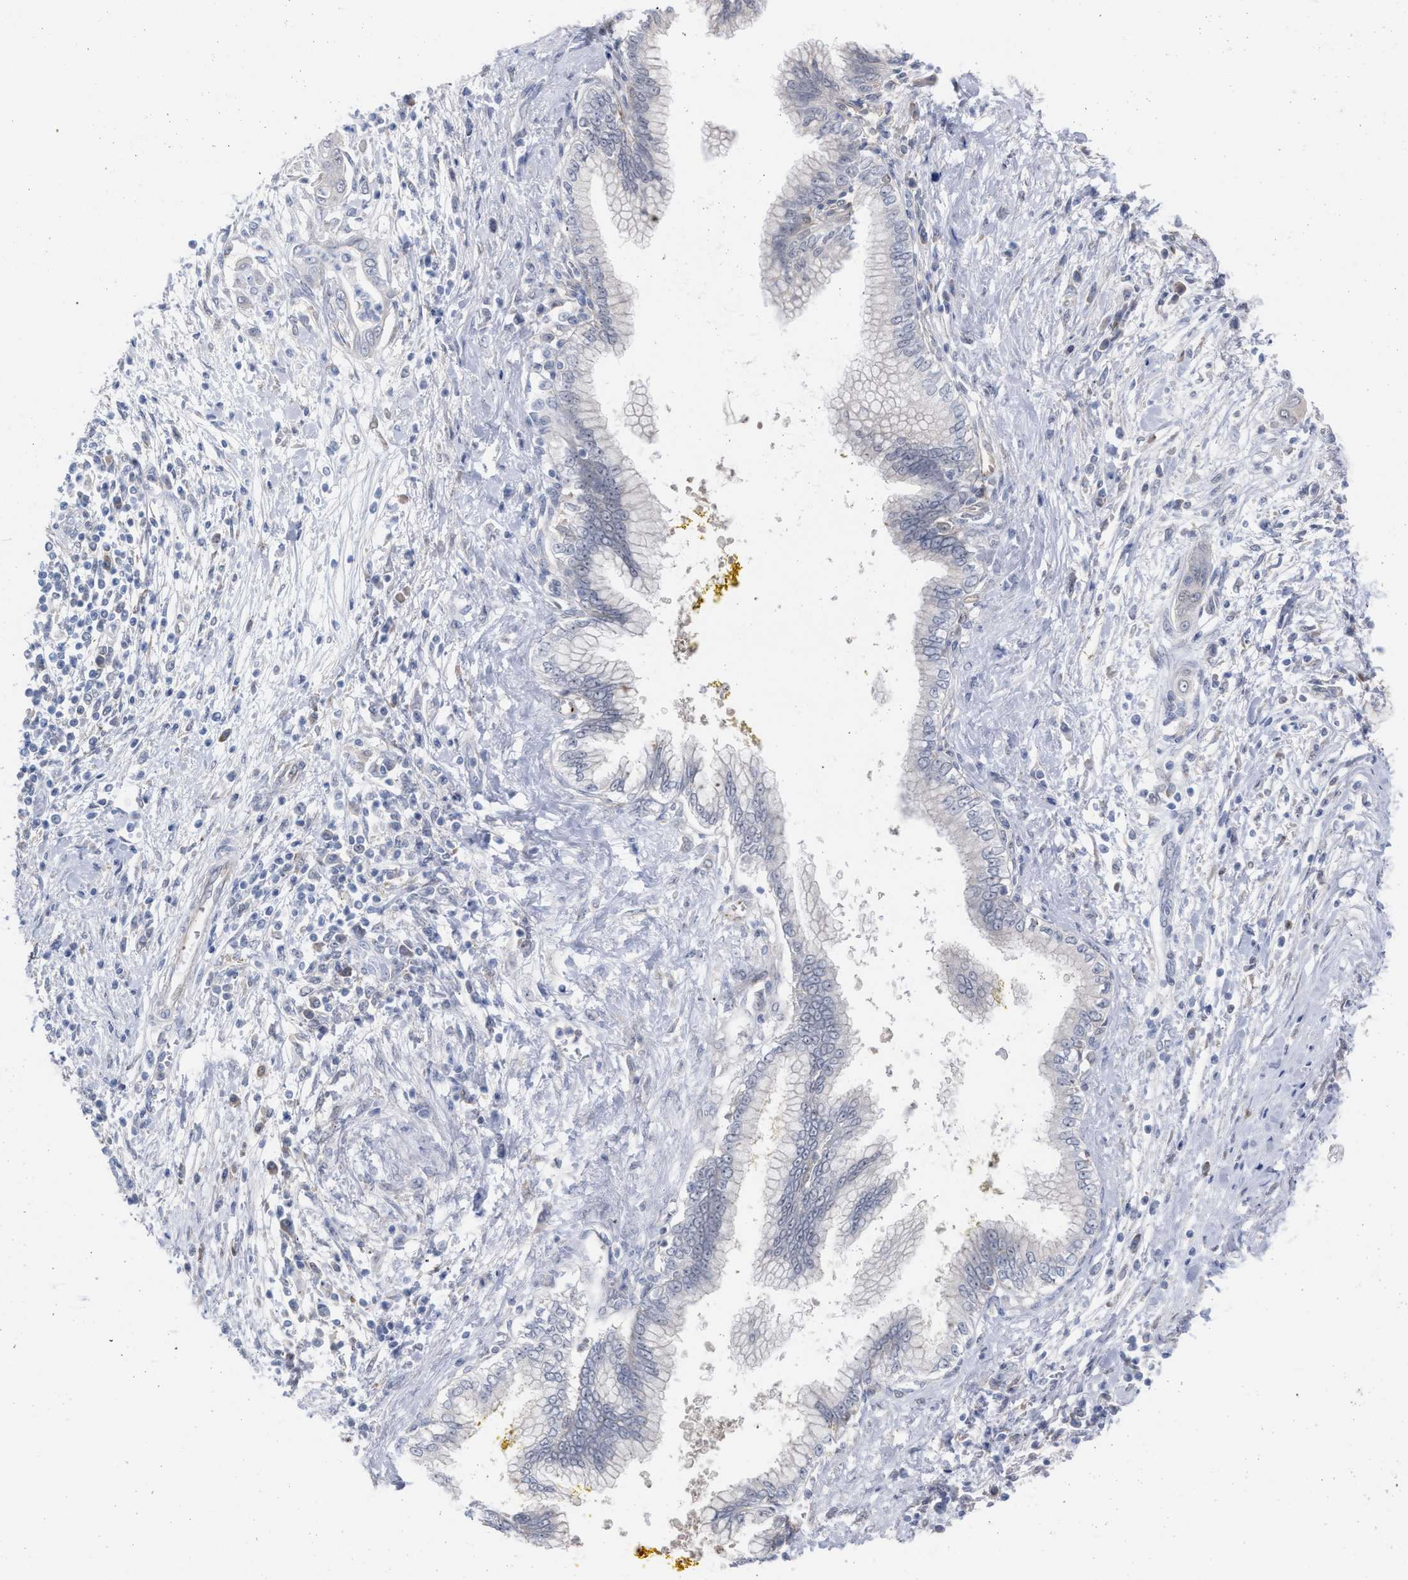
{"staining": {"intensity": "negative", "quantity": "none", "location": "none"}, "tissue": "pancreatic cancer", "cell_type": "Tumor cells", "image_type": "cancer", "snomed": [{"axis": "morphology", "description": "Adenocarcinoma, NOS"}, {"axis": "topography", "description": "Pancreas"}], "caption": "Tumor cells show no significant protein expression in adenocarcinoma (pancreatic). (DAB (3,3'-diaminobenzidine) IHC, high magnification).", "gene": "FHOD3", "patient": {"sex": "male", "age": 58}}